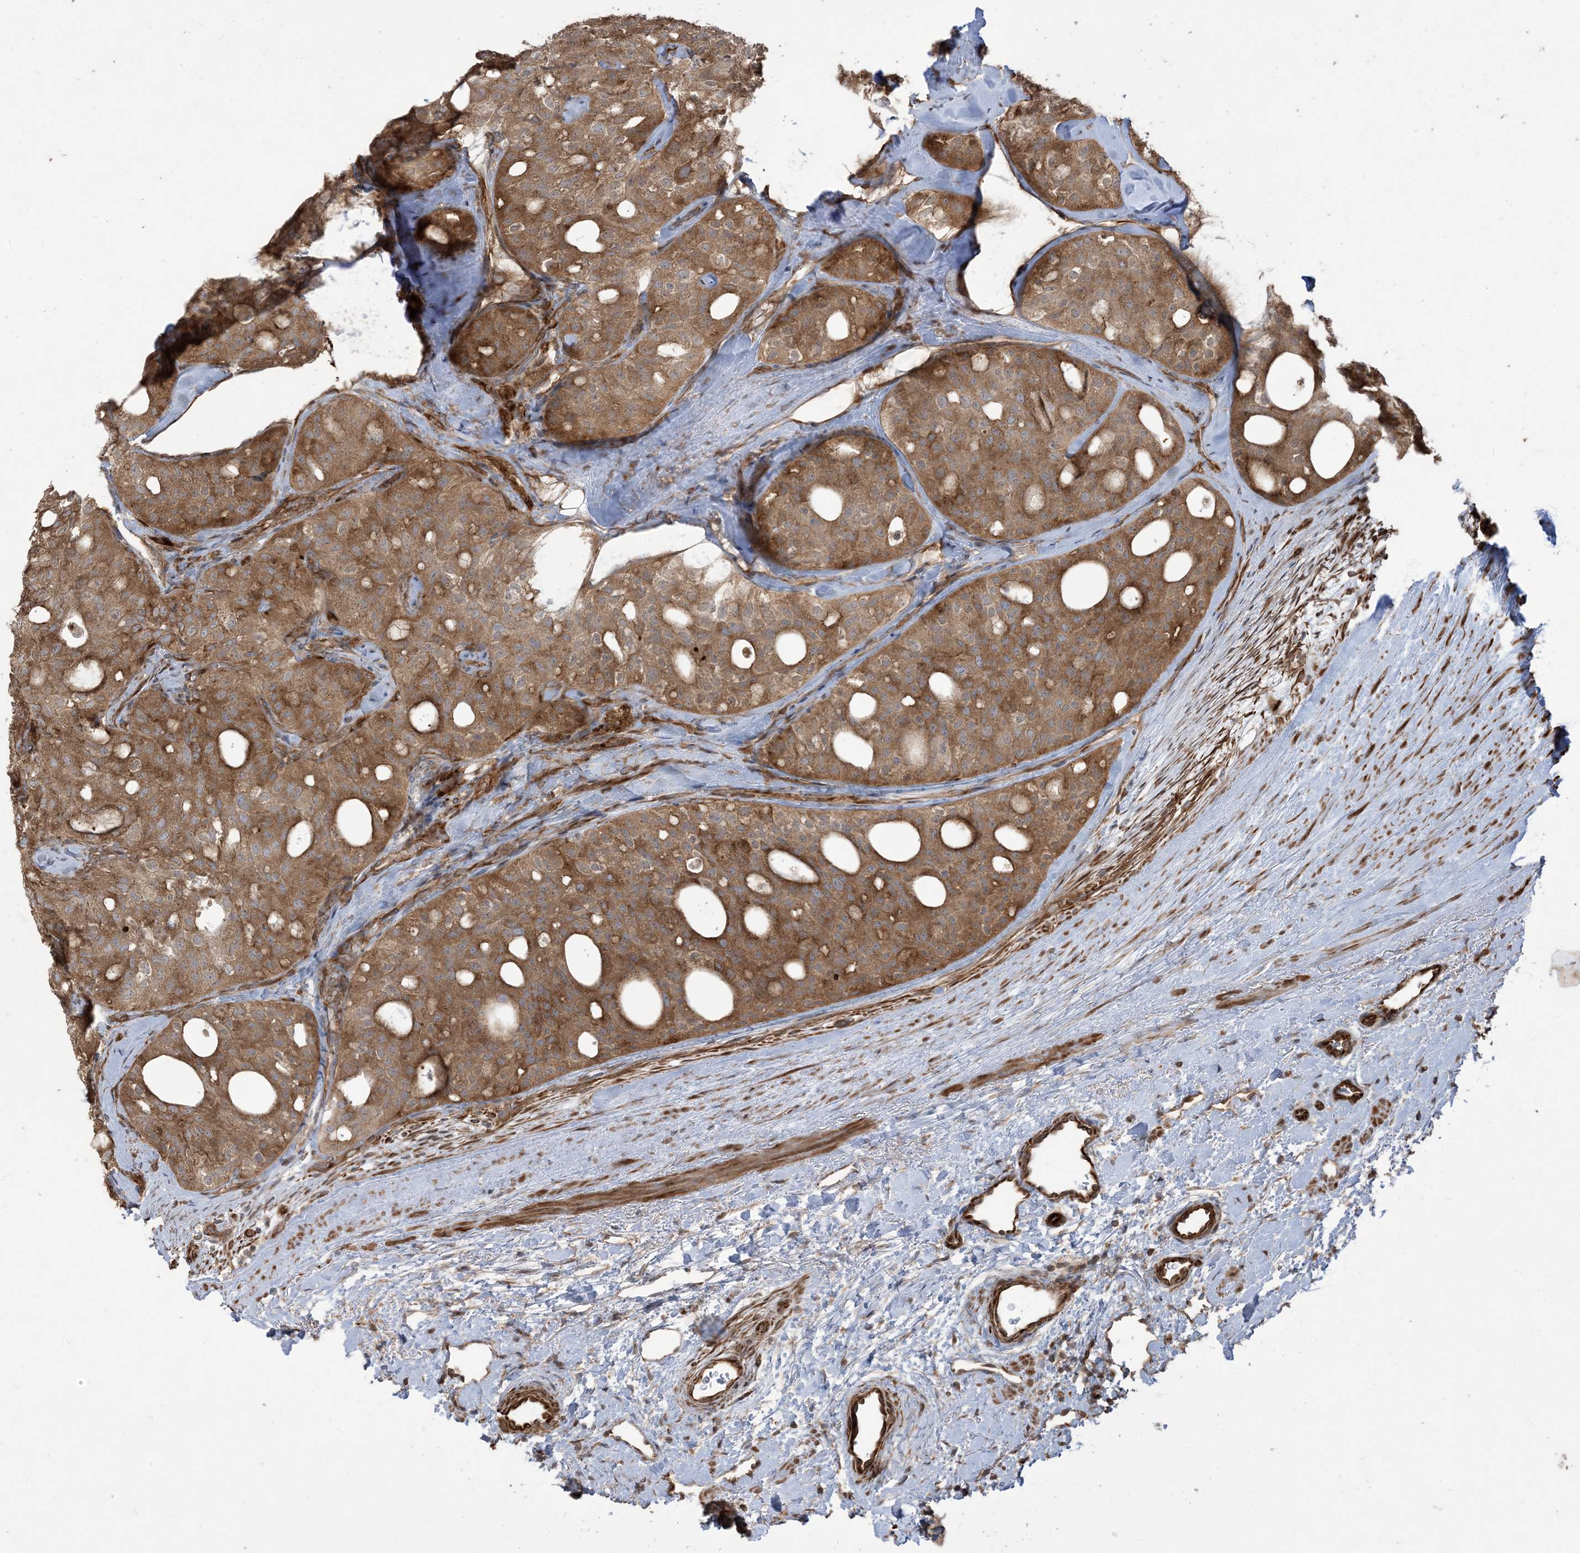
{"staining": {"intensity": "moderate", "quantity": ">75%", "location": "cytoplasmic/membranous"}, "tissue": "thyroid cancer", "cell_type": "Tumor cells", "image_type": "cancer", "snomed": [{"axis": "morphology", "description": "Follicular adenoma carcinoma, NOS"}, {"axis": "topography", "description": "Thyroid gland"}], "caption": "Follicular adenoma carcinoma (thyroid) stained with a brown dye exhibits moderate cytoplasmic/membranous positive staining in about >75% of tumor cells.", "gene": "KLHL18", "patient": {"sex": "male", "age": 75}}